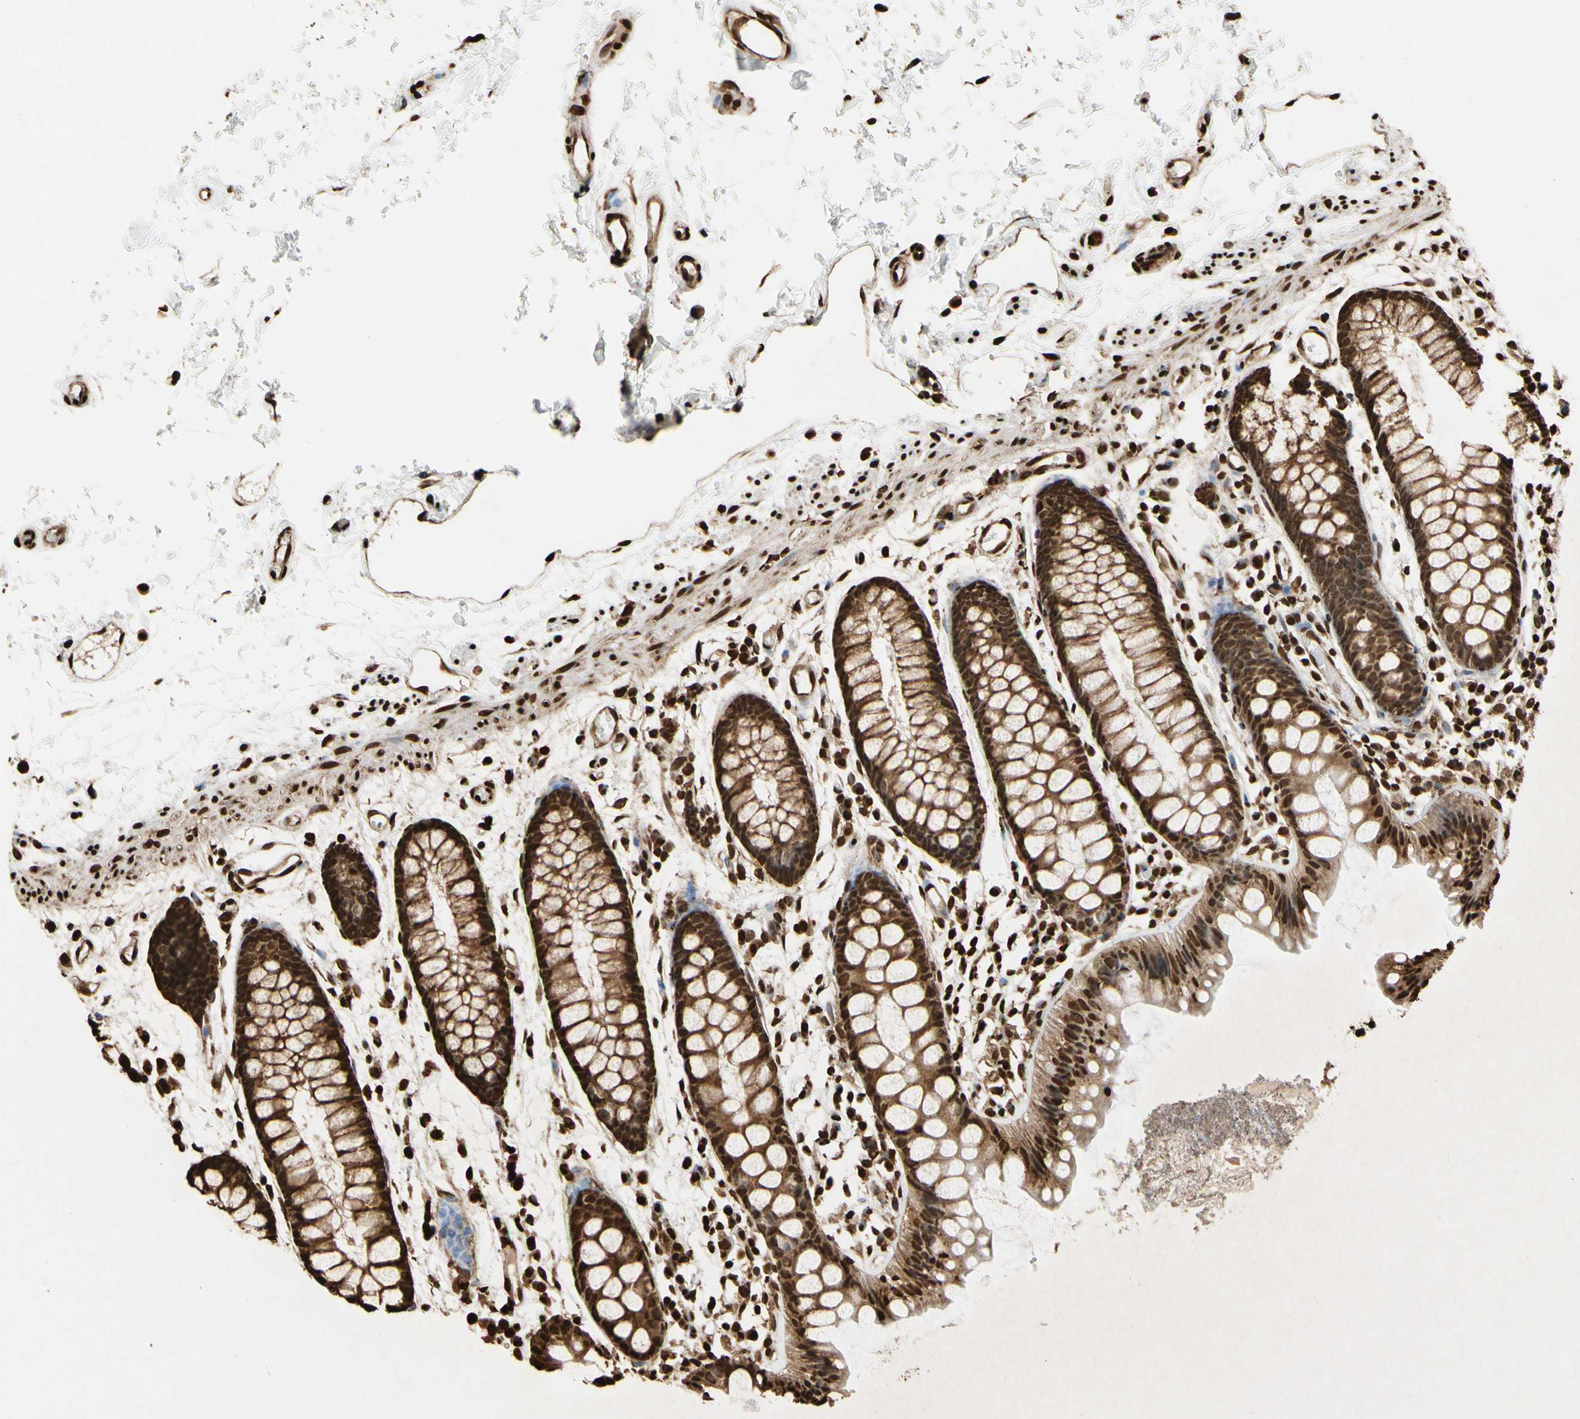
{"staining": {"intensity": "strong", "quantity": ">75%", "location": "cytoplasmic/membranous,nuclear"}, "tissue": "rectum", "cell_type": "Glandular cells", "image_type": "normal", "snomed": [{"axis": "morphology", "description": "Normal tissue, NOS"}, {"axis": "topography", "description": "Rectum"}], "caption": "Immunohistochemical staining of unremarkable human rectum displays >75% levels of strong cytoplasmic/membranous,nuclear protein staining in about >75% of glandular cells. The staining was performed using DAB to visualize the protein expression in brown, while the nuclei were stained in blue with hematoxylin (Magnification: 20x).", "gene": "HNRNPK", "patient": {"sex": "female", "age": 66}}